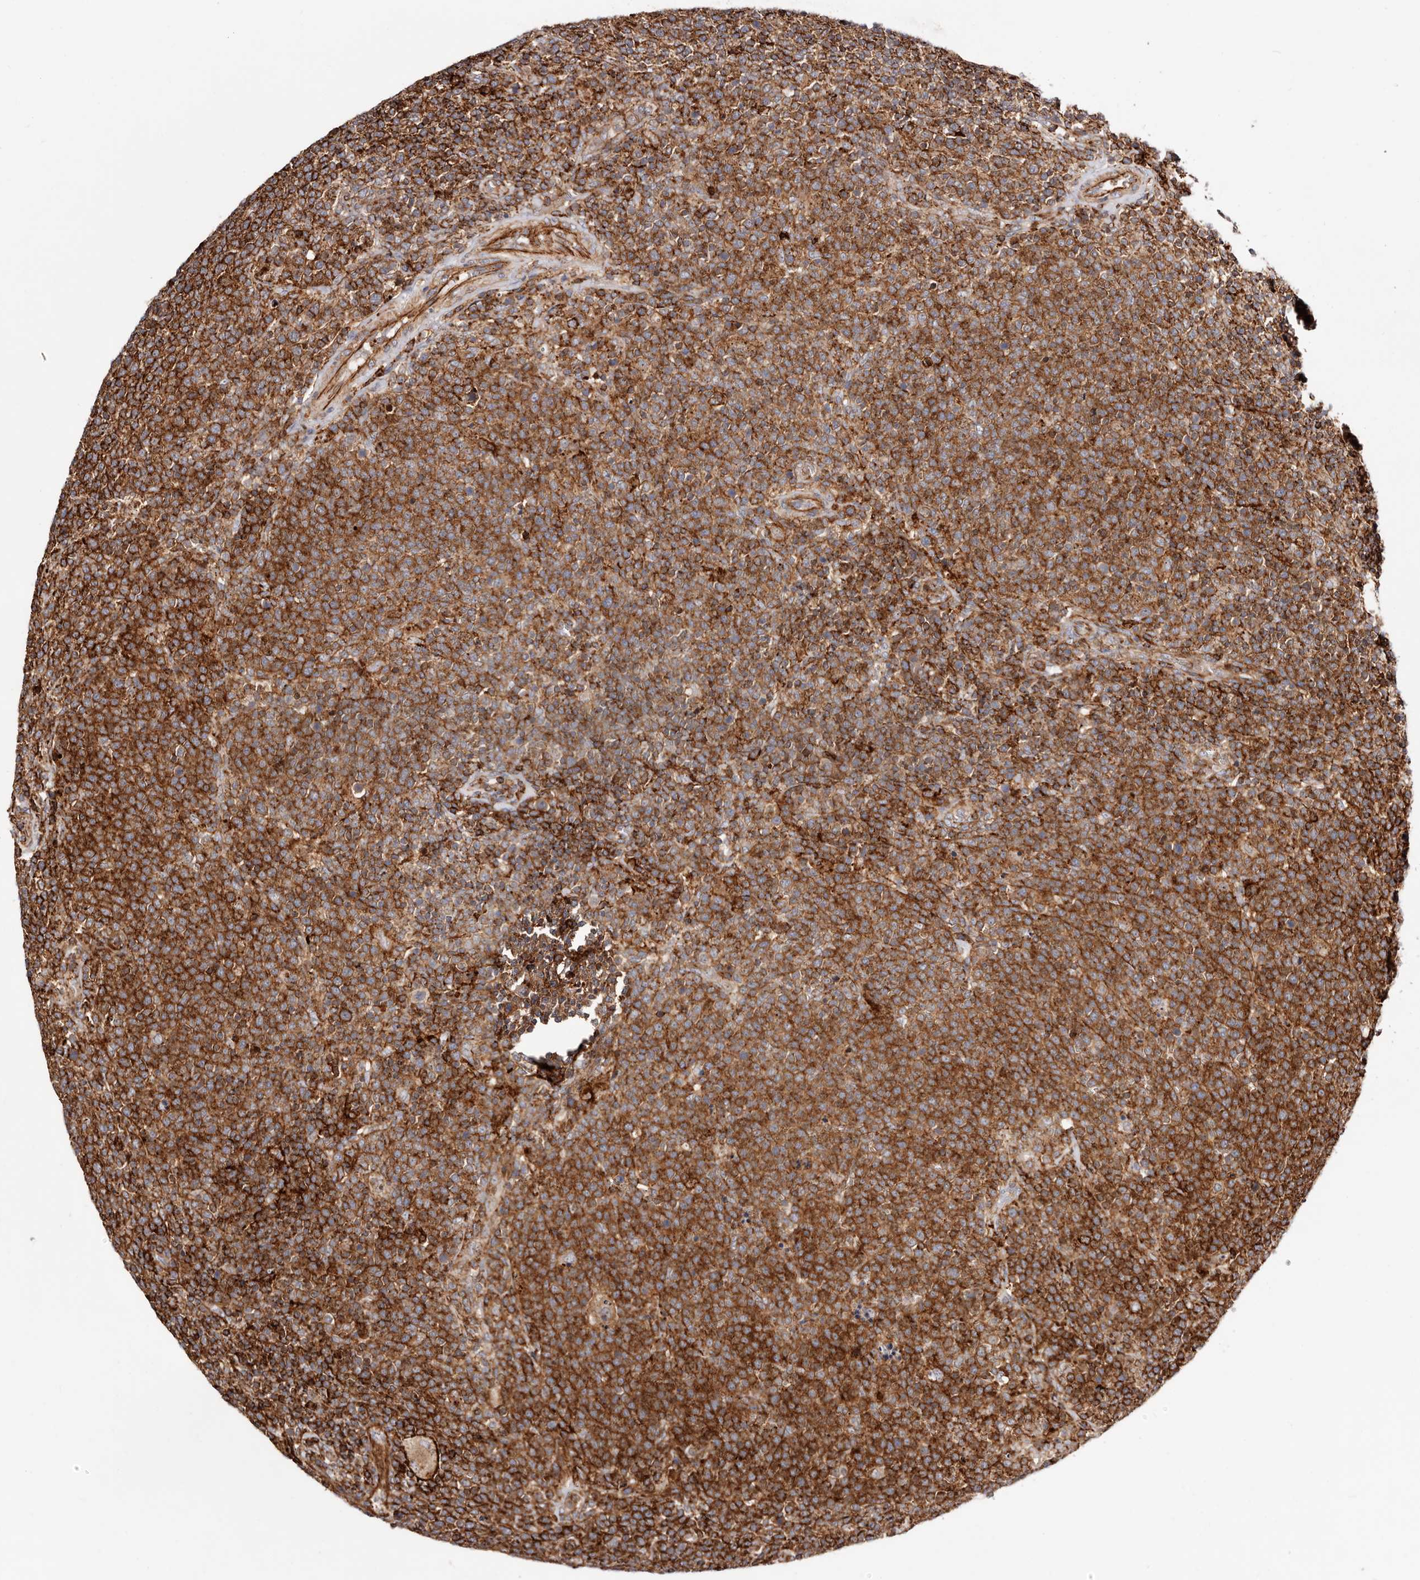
{"staining": {"intensity": "strong", "quantity": ">75%", "location": "cytoplasmic/membranous"}, "tissue": "lymphoma", "cell_type": "Tumor cells", "image_type": "cancer", "snomed": [{"axis": "morphology", "description": "Malignant lymphoma, non-Hodgkin's type, High grade"}, {"axis": "topography", "description": "Lymph node"}], "caption": "The histopathology image displays a brown stain indicating the presence of a protein in the cytoplasmic/membranous of tumor cells in lymphoma.", "gene": "PTPN22", "patient": {"sex": "male", "age": 61}}